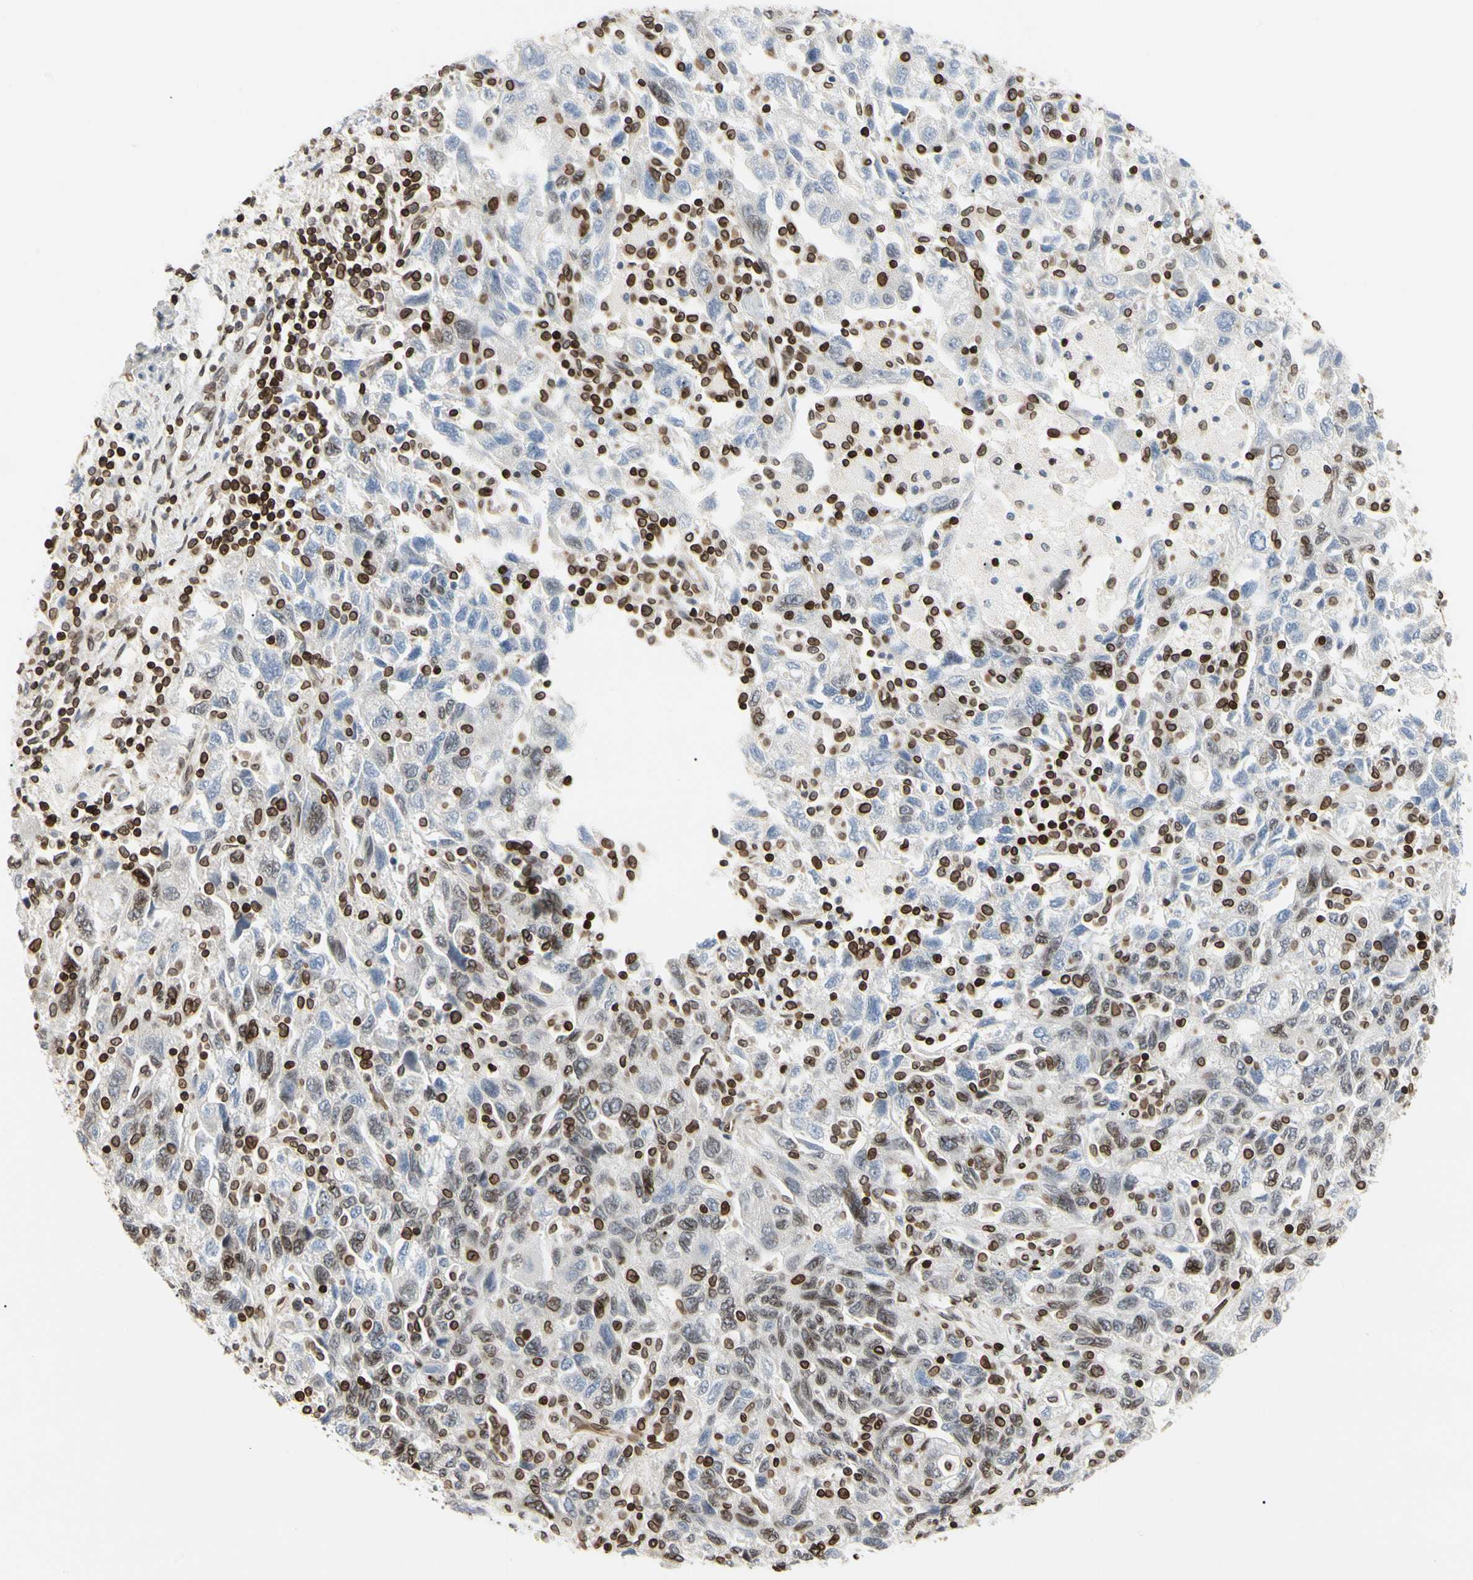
{"staining": {"intensity": "moderate", "quantity": "<25%", "location": "nuclear"}, "tissue": "ovarian cancer", "cell_type": "Tumor cells", "image_type": "cancer", "snomed": [{"axis": "morphology", "description": "Carcinoma, NOS"}, {"axis": "morphology", "description": "Cystadenocarcinoma, serous, NOS"}, {"axis": "topography", "description": "Ovary"}], "caption": "Immunohistochemical staining of ovarian cancer (serous cystadenocarcinoma) reveals moderate nuclear protein expression in approximately <25% of tumor cells.", "gene": "TMPO", "patient": {"sex": "female", "age": 69}}